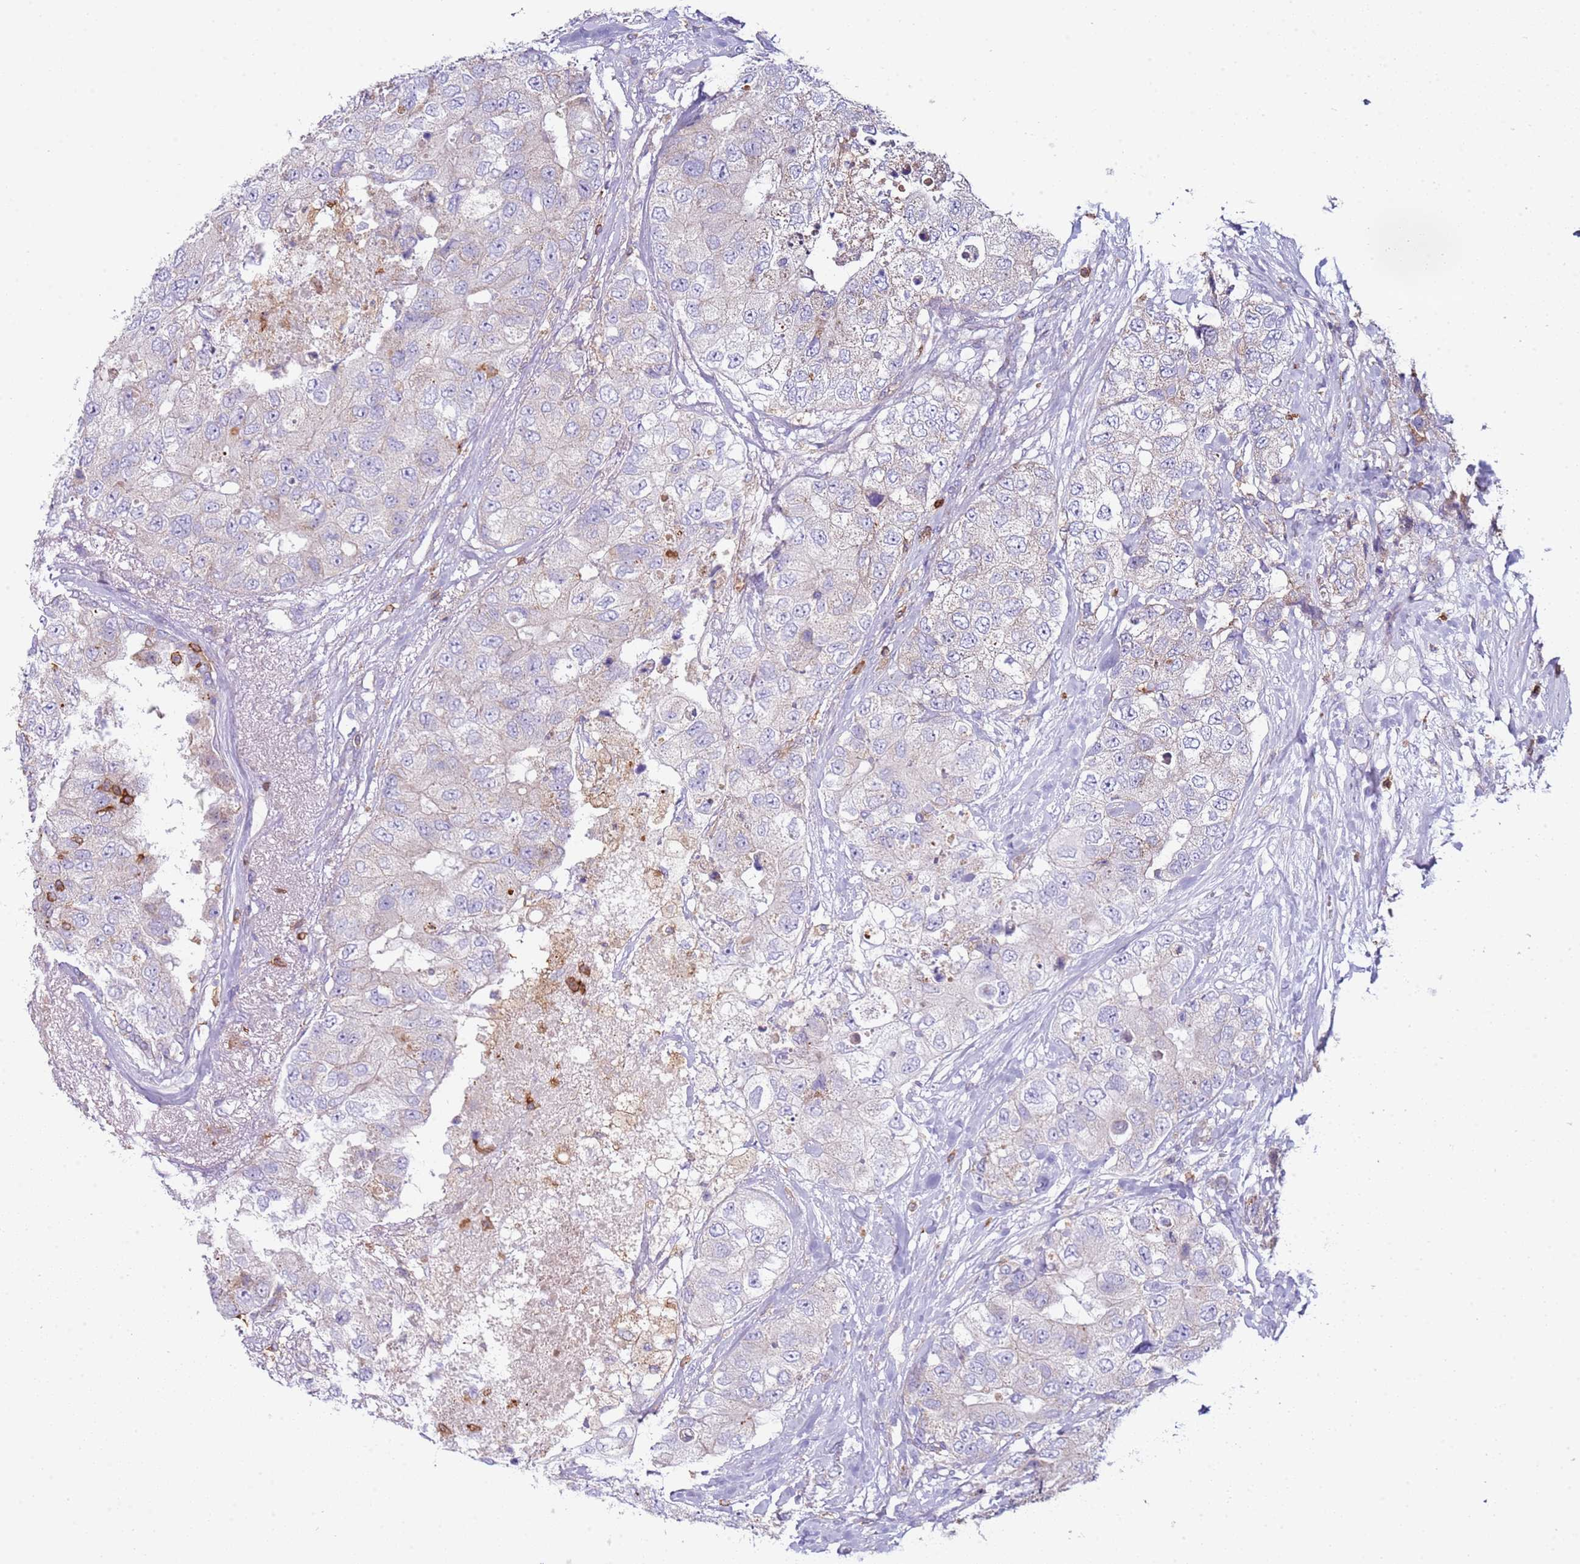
{"staining": {"intensity": "negative", "quantity": "none", "location": "none"}, "tissue": "breast cancer", "cell_type": "Tumor cells", "image_type": "cancer", "snomed": [{"axis": "morphology", "description": "Duct carcinoma"}, {"axis": "topography", "description": "Breast"}], "caption": "Micrograph shows no significant protein expression in tumor cells of invasive ductal carcinoma (breast). The staining was performed using DAB to visualize the protein expression in brown, while the nuclei were stained in blue with hematoxylin (Magnification: 20x).", "gene": "TTPAL", "patient": {"sex": "female", "age": 62}}